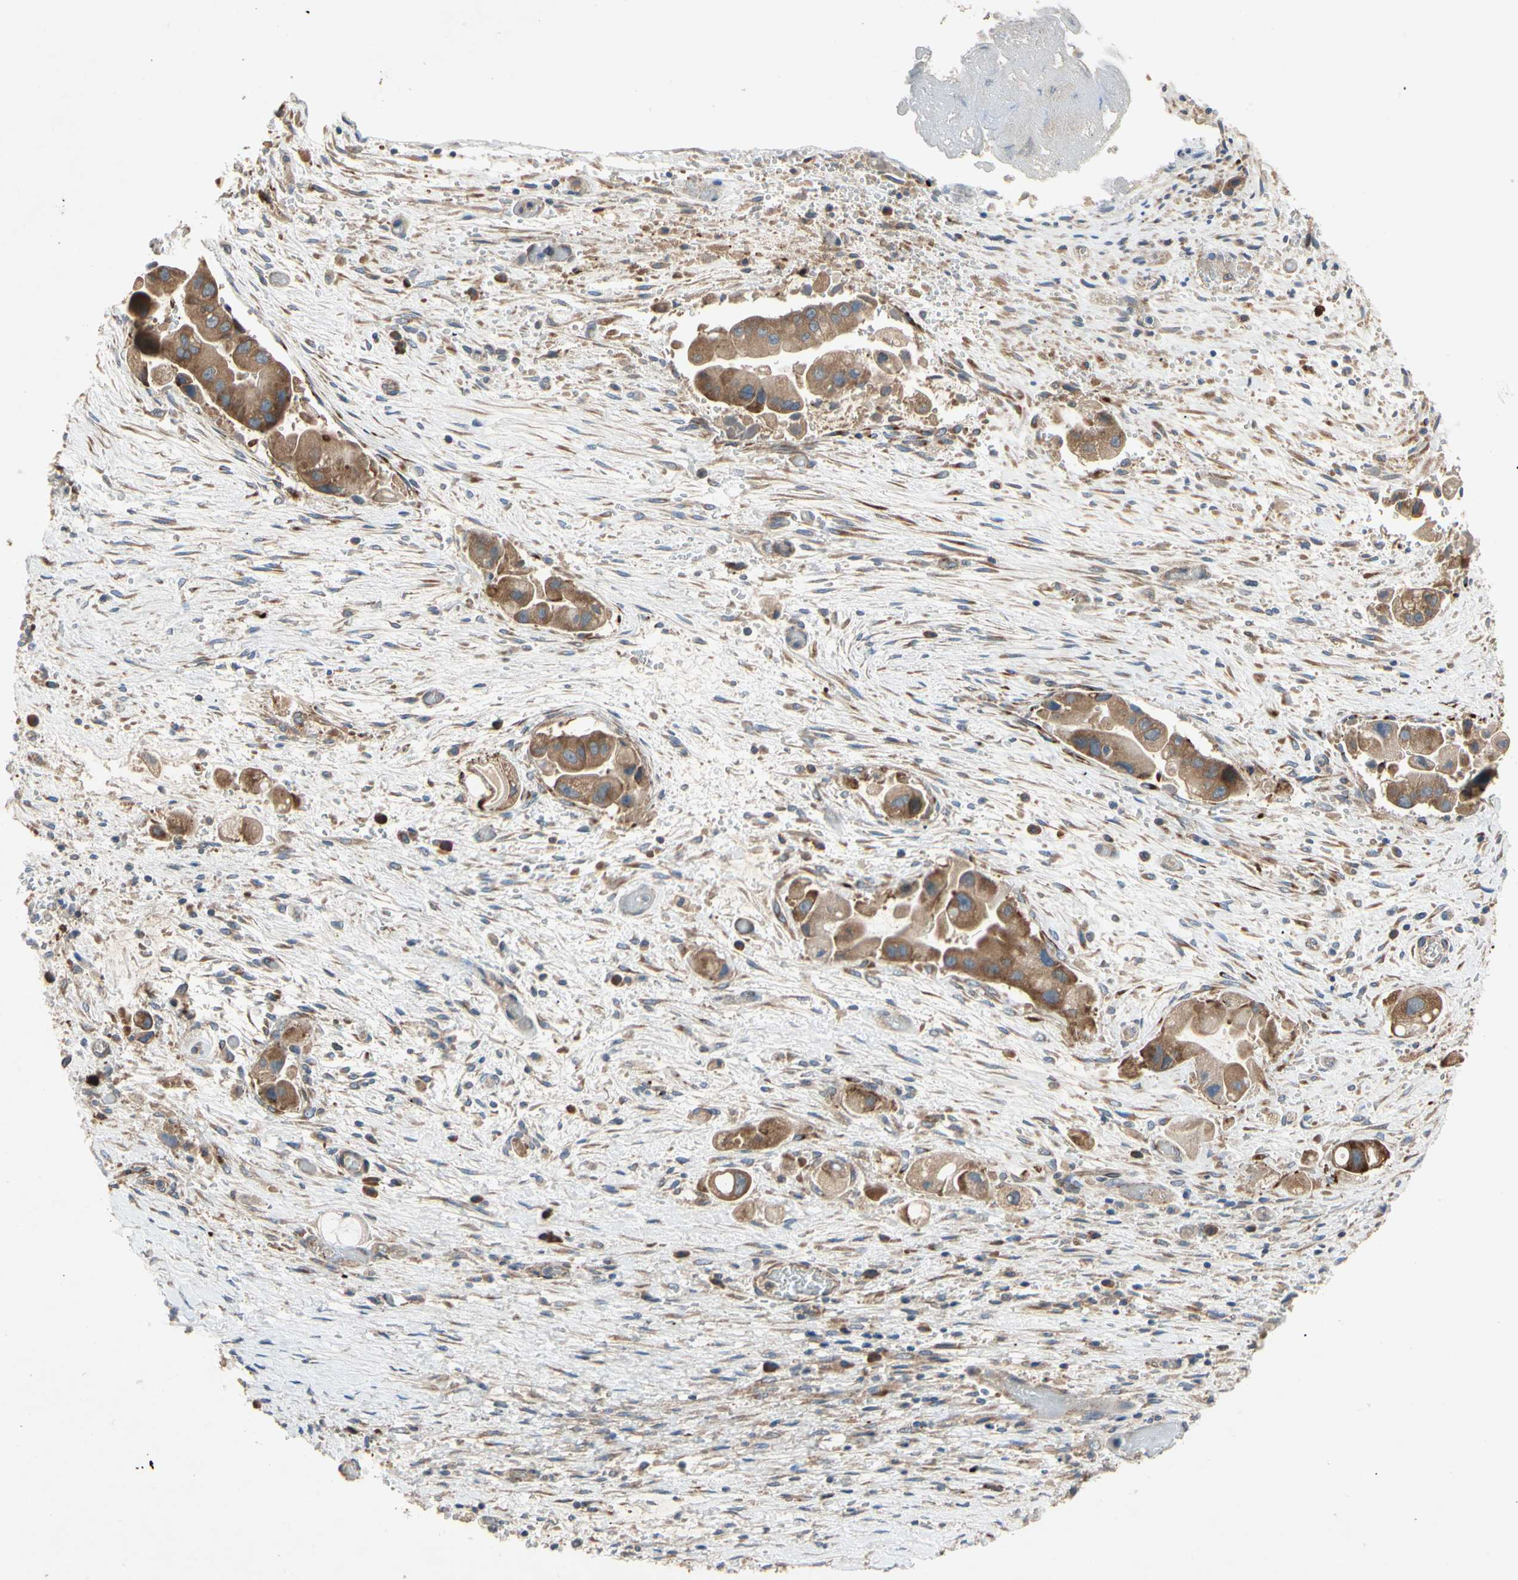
{"staining": {"intensity": "moderate", "quantity": ">75%", "location": "cytoplasmic/membranous"}, "tissue": "liver cancer", "cell_type": "Tumor cells", "image_type": "cancer", "snomed": [{"axis": "morphology", "description": "Normal tissue, NOS"}, {"axis": "morphology", "description": "Cholangiocarcinoma"}, {"axis": "topography", "description": "Liver"}, {"axis": "topography", "description": "Peripheral nerve tissue"}], "caption": "Immunohistochemical staining of liver cancer (cholangiocarcinoma) shows medium levels of moderate cytoplasmic/membranous expression in about >75% of tumor cells. (IHC, brightfield microscopy, high magnification).", "gene": "XYLT1", "patient": {"sex": "male", "age": 50}}